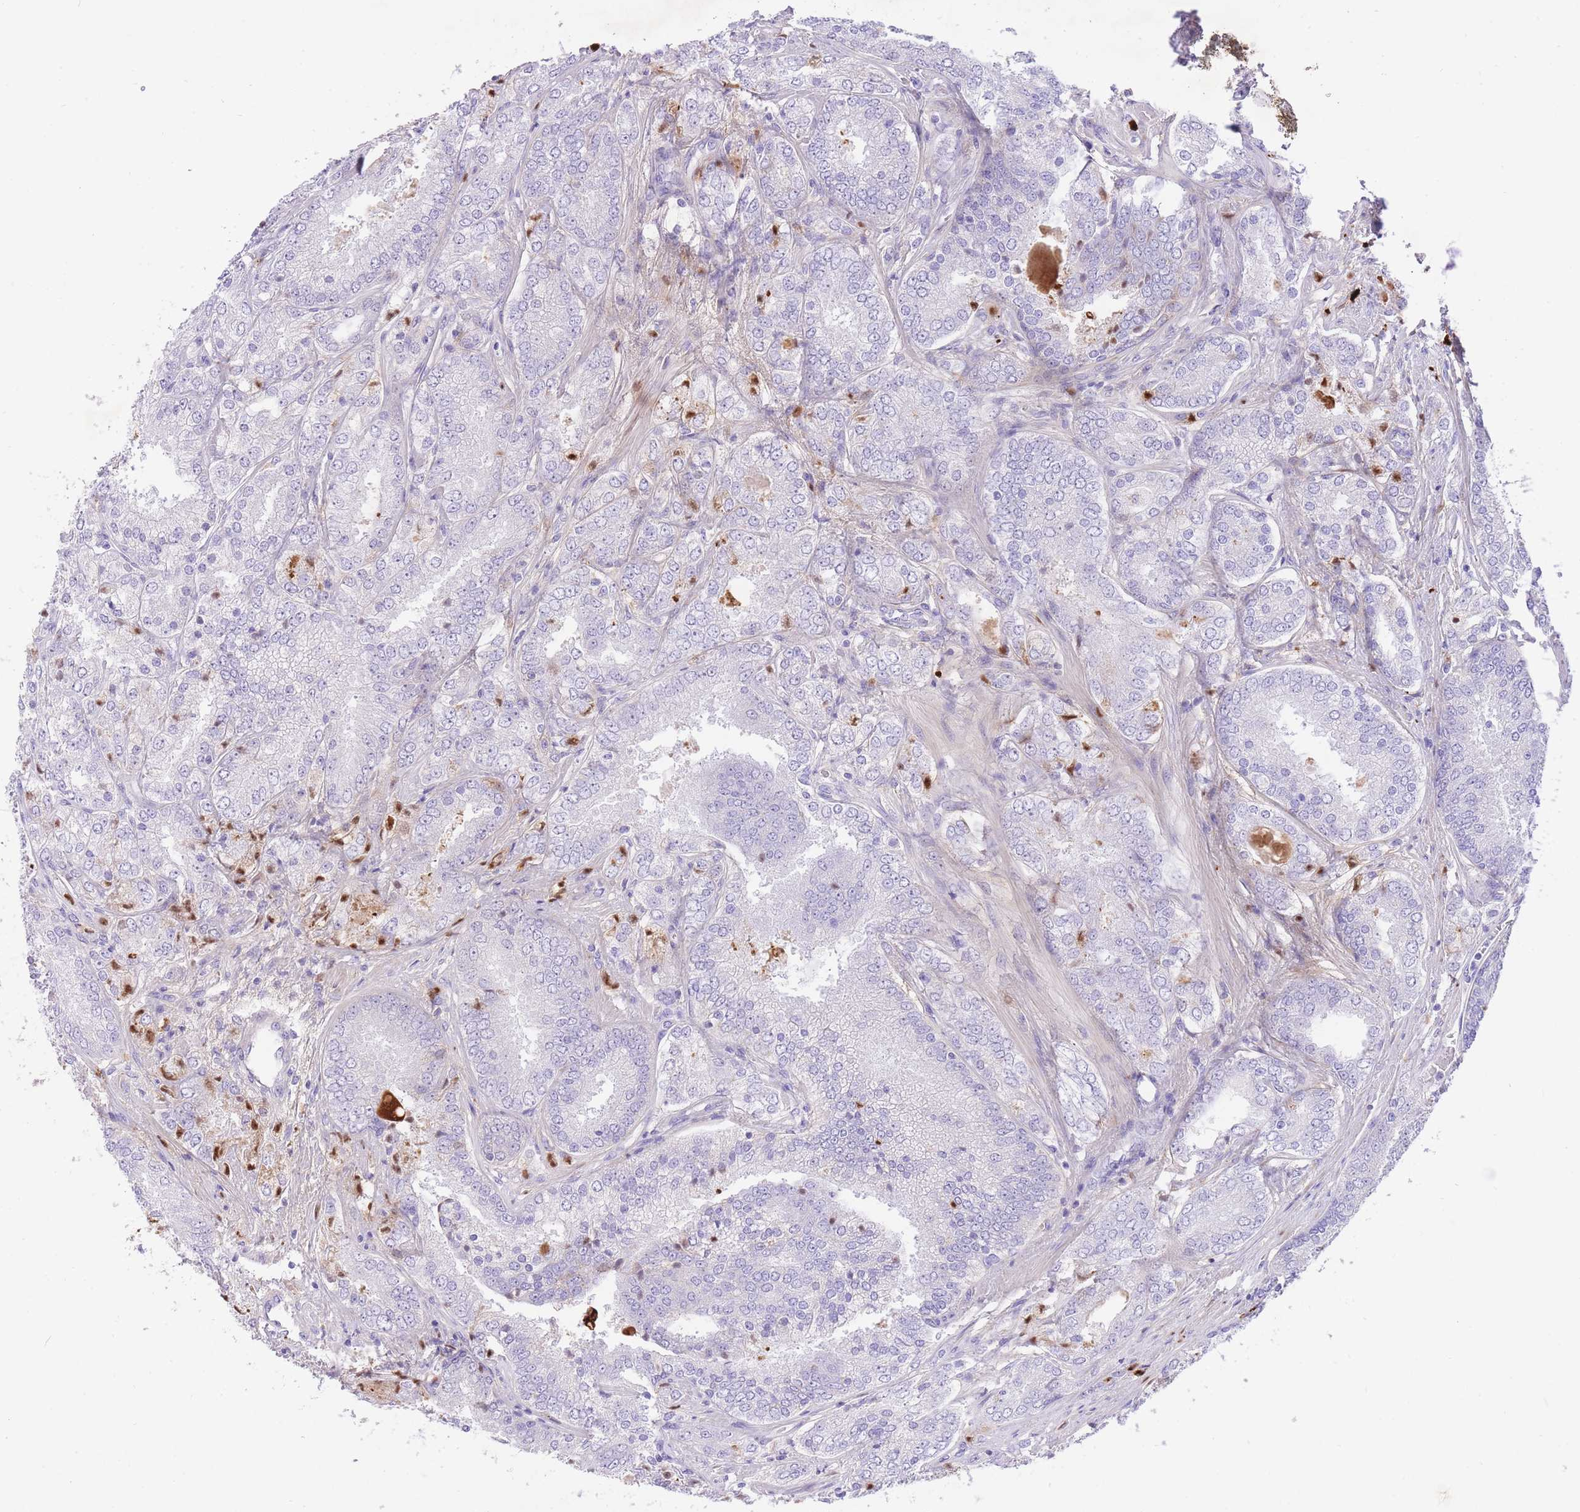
{"staining": {"intensity": "negative", "quantity": "none", "location": "none"}, "tissue": "prostate cancer", "cell_type": "Tumor cells", "image_type": "cancer", "snomed": [{"axis": "morphology", "description": "Adenocarcinoma, High grade"}, {"axis": "topography", "description": "Prostate"}], "caption": "Histopathology image shows no protein positivity in tumor cells of adenocarcinoma (high-grade) (prostate) tissue.", "gene": "HRG", "patient": {"sex": "male", "age": 63}}